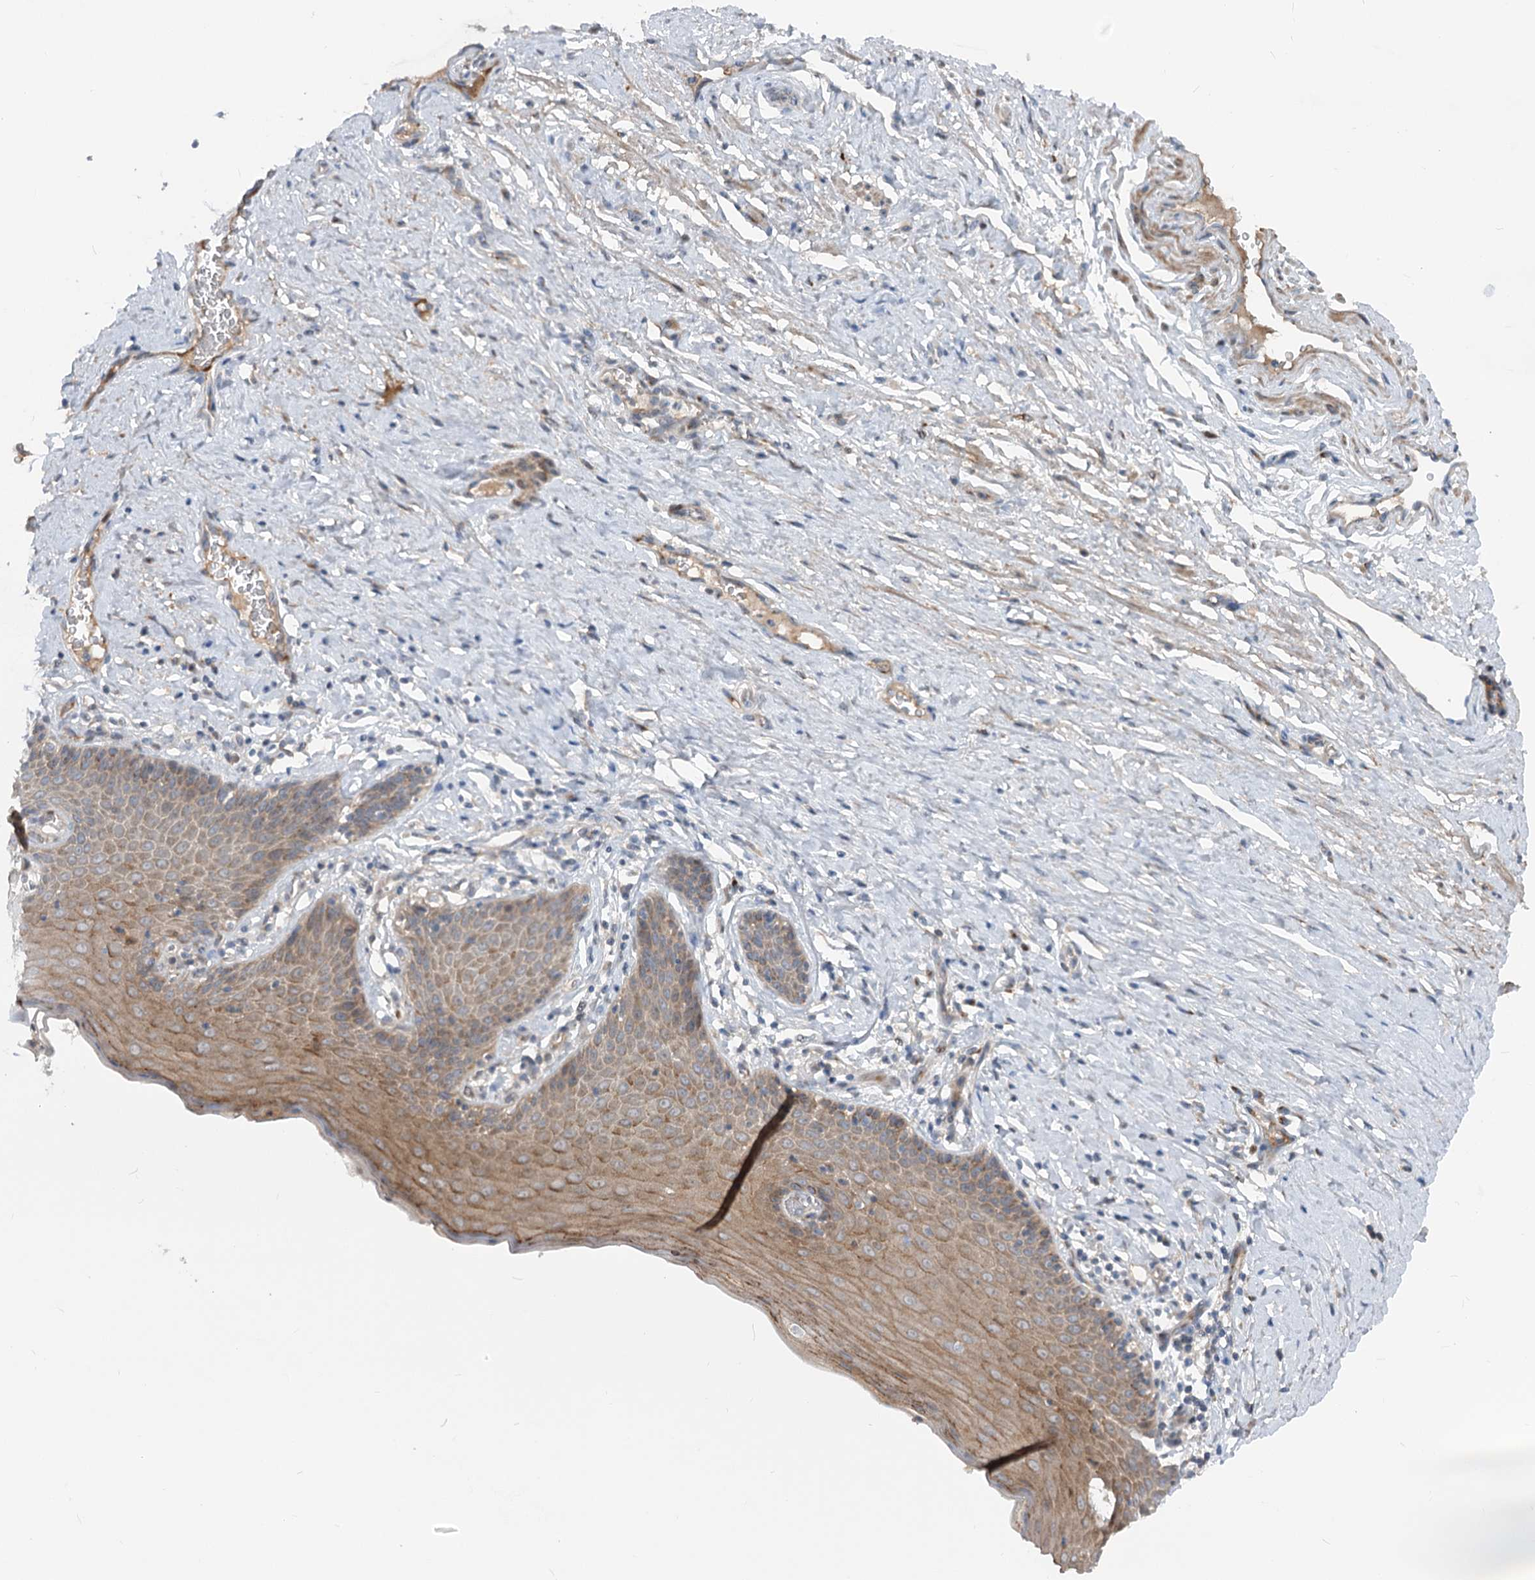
{"staining": {"intensity": "moderate", "quantity": ">75%", "location": "cytoplasmic/membranous"}, "tissue": "cervix", "cell_type": "Glandular cells", "image_type": "normal", "snomed": [{"axis": "morphology", "description": "Normal tissue, NOS"}, {"axis": "topography", "description": "Cervix"}], "caption": "Moderate cytoplasmic/membranous protein expression is seen in approximately >75% of glandular cells in cervix.", "gene": "FGF19", "patient": {"sex": "female", "age": 42}}